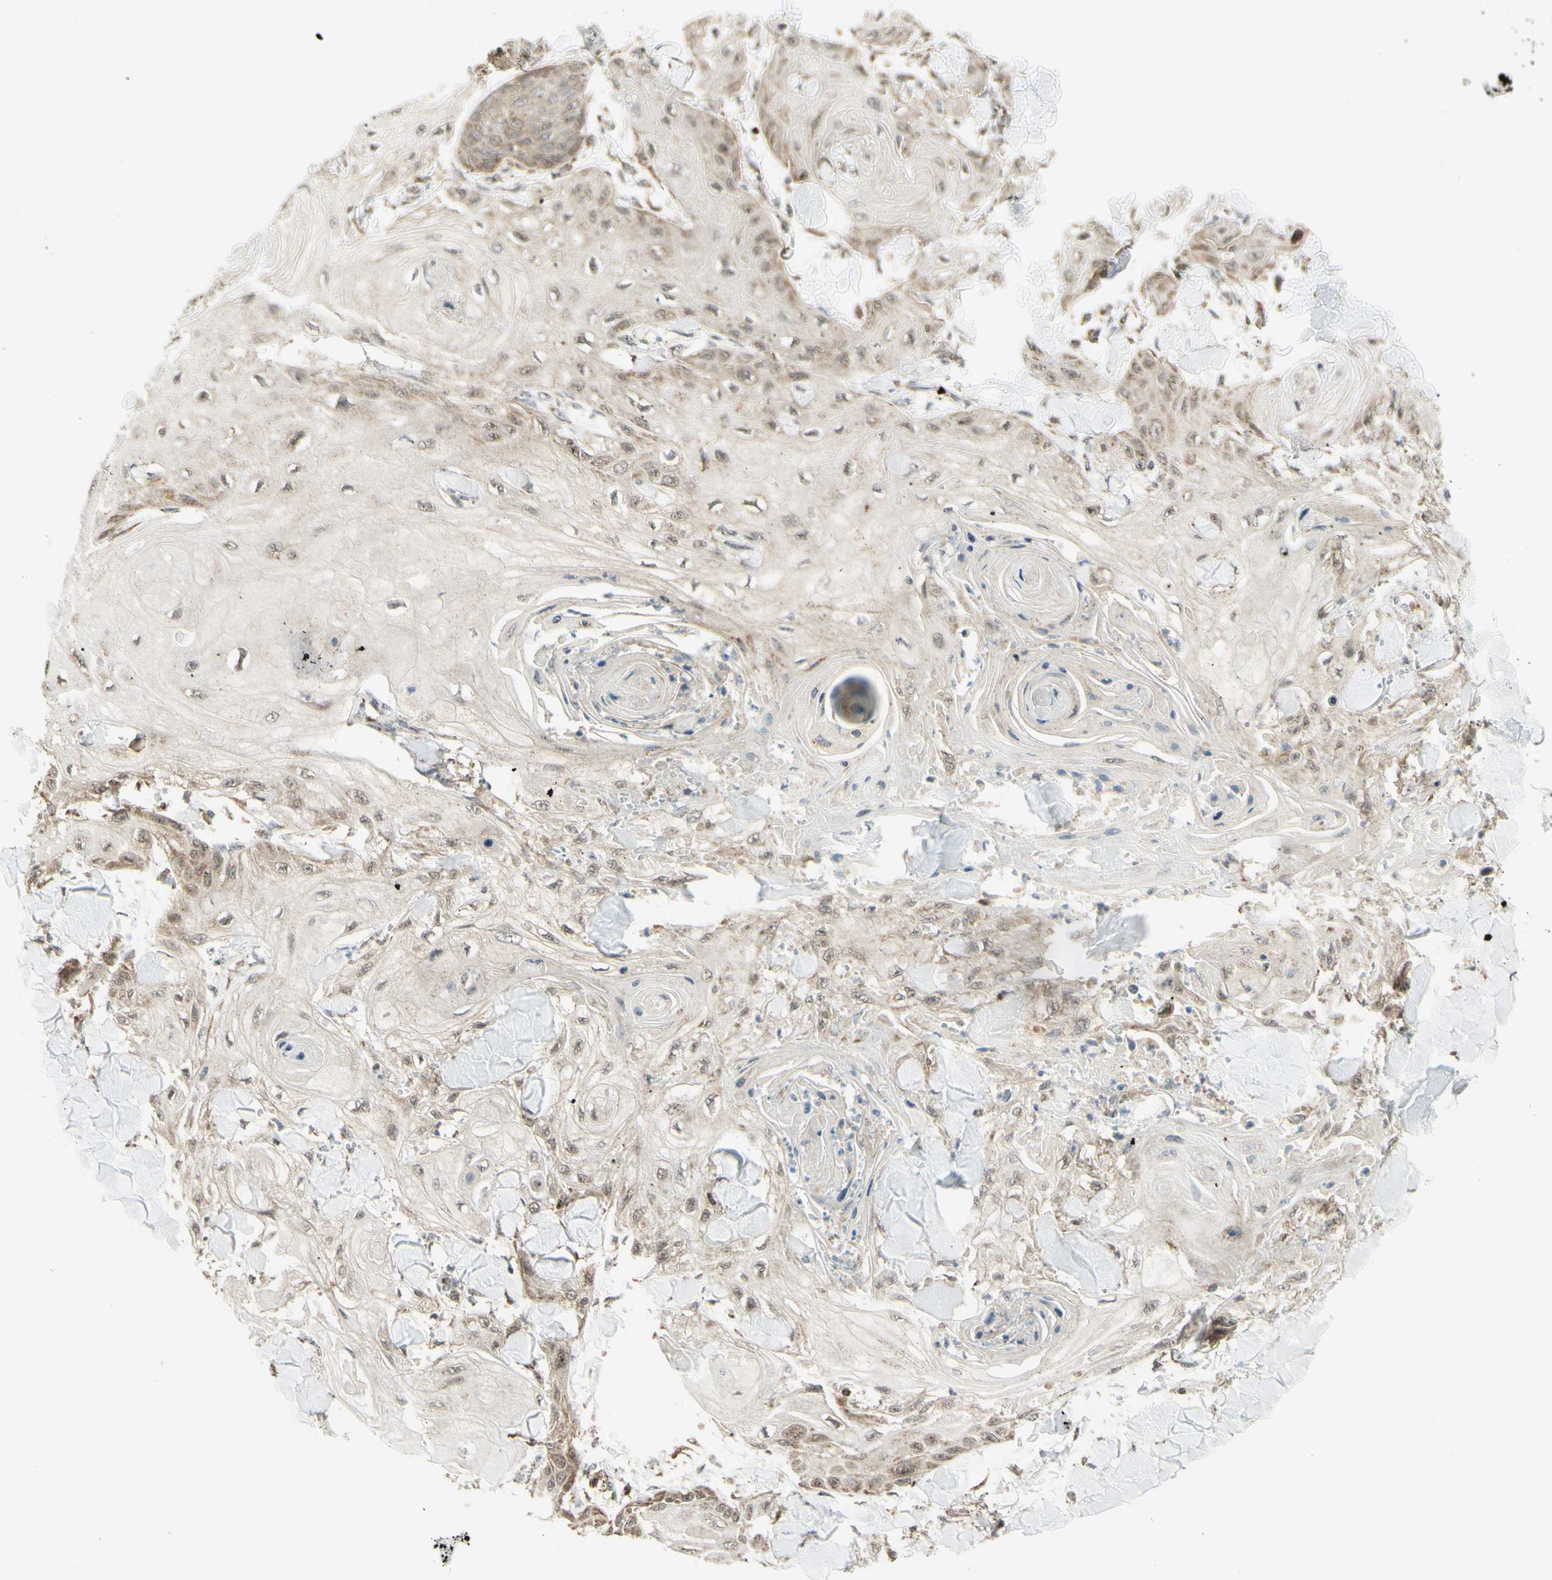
{"staining": {"intensity": "weak", "quantity": "25%-75%", "location": "cytoplasmic/membranous"}, "tissue": "skin cancer", "cell_type": "Tumor cells", "image_type": "cancer", "snomed": [{"axis": "morphology", "description": "Squamous cell carcinoma, NOS"}, {"axis": "topography", "description": "Skin"}], "caption": "Immunohistochemical staining of human squamous cell carcinoma (skin) reveals low levels of weak cytoplasmic/membranous staining in approximately 25%-75% of tumor cells.", "gene": "DHRS3", "patient": {"sex": "male", "age": 74}}